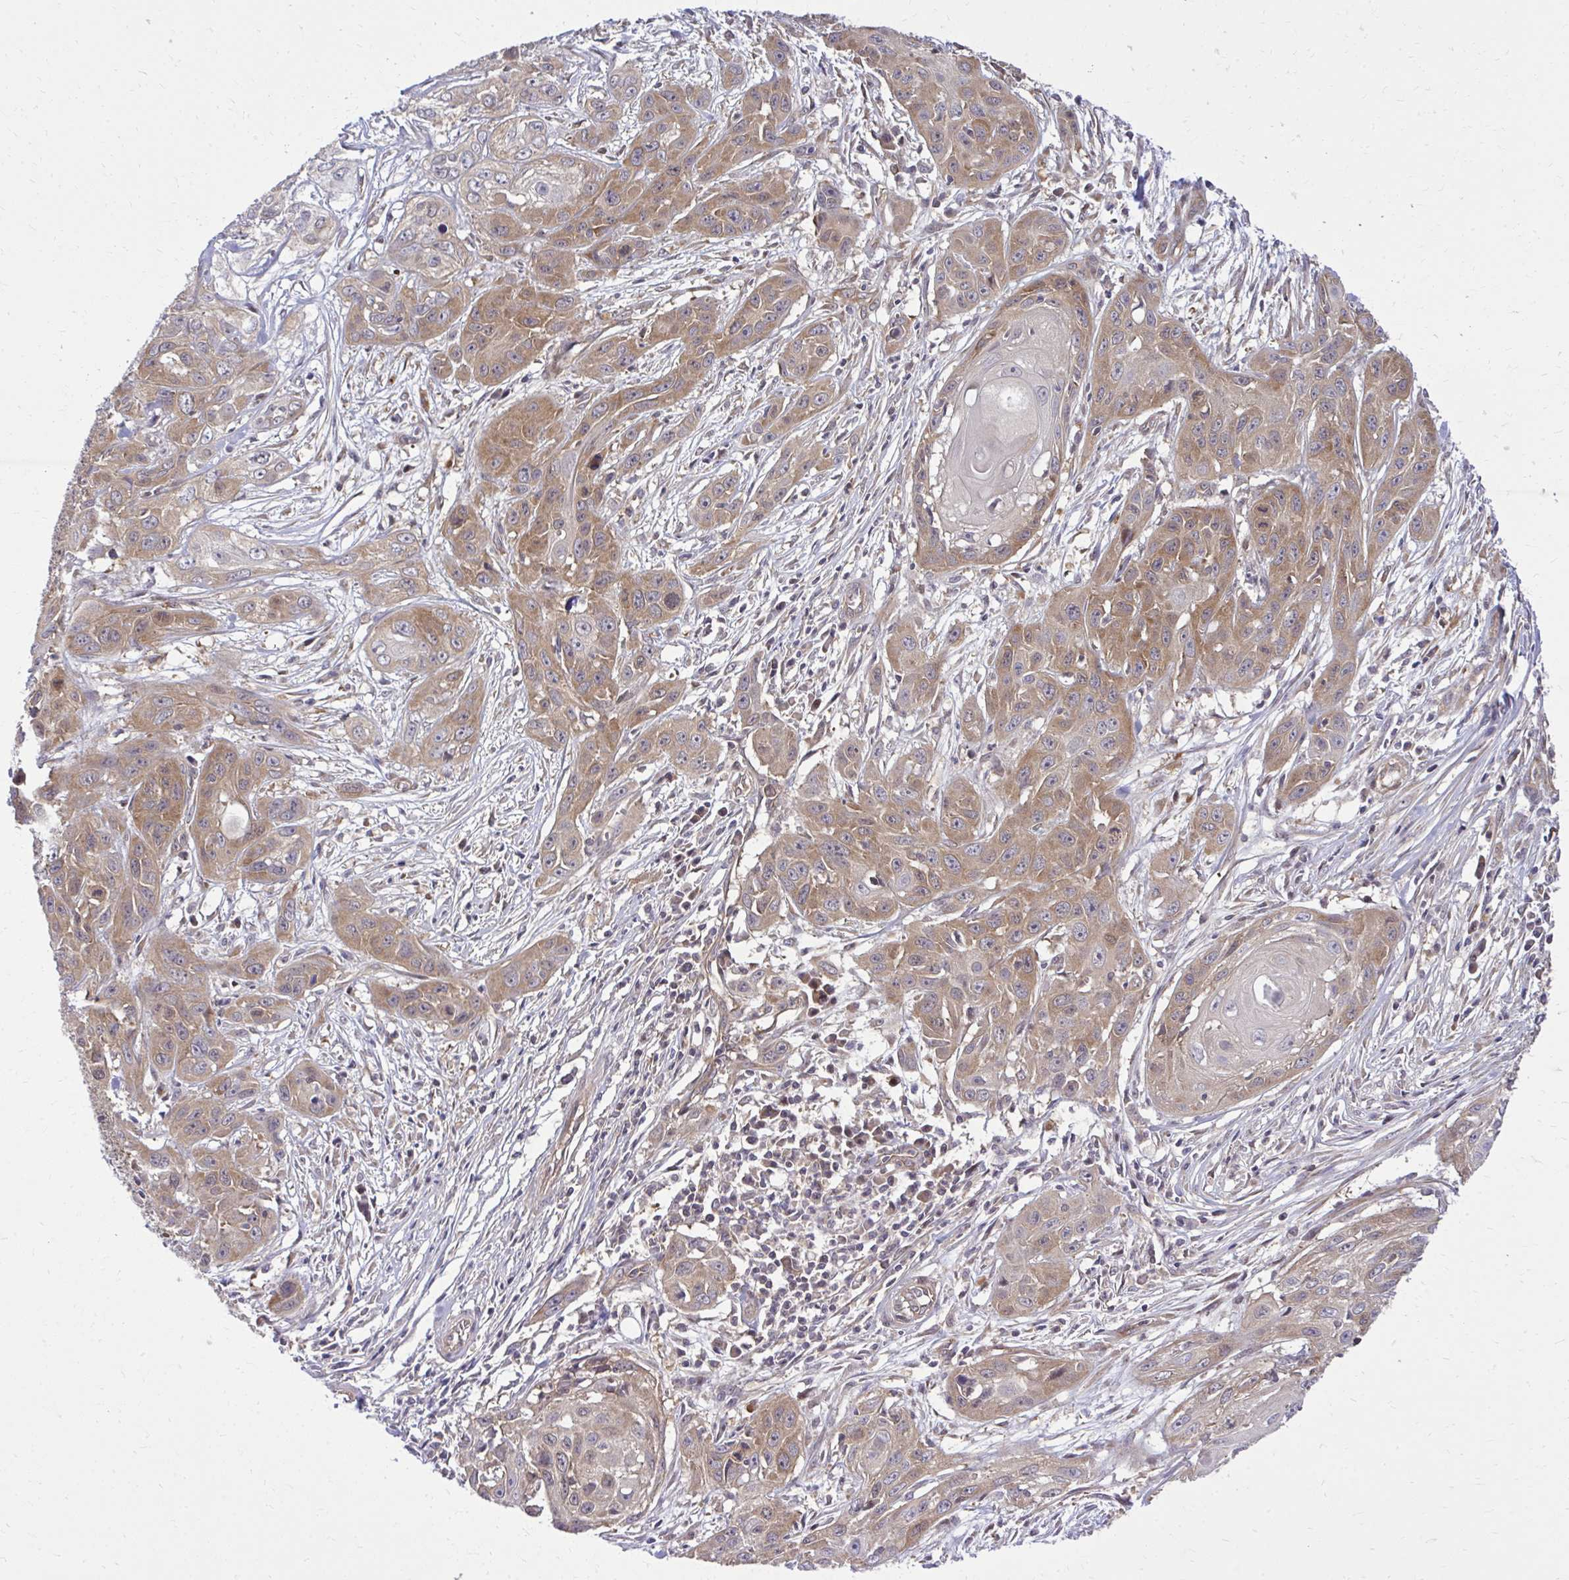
{"staining": {"intensity": "moderate", "quantity": "25%-75%", "location": "cytoplasmic/membranous"}, "tissue": "skin cancer", "cell_type": "Tumor cells", "image_type": "cancer", "snomed": [{"axis": "morphology", "description": "Squamous cell carcinoma, NOS"}, {"axis": "topography", "description": "Skin"}, {"axis": "topography", "description": "Vulva"}], "caption": "Skin squamous cell carcinoma stained for a protein reveals moderate cytoplasmic/membranous positivity in tumor cells.", "gene": "PPP5C", "patient": {"sex": "female", "age": 83}}